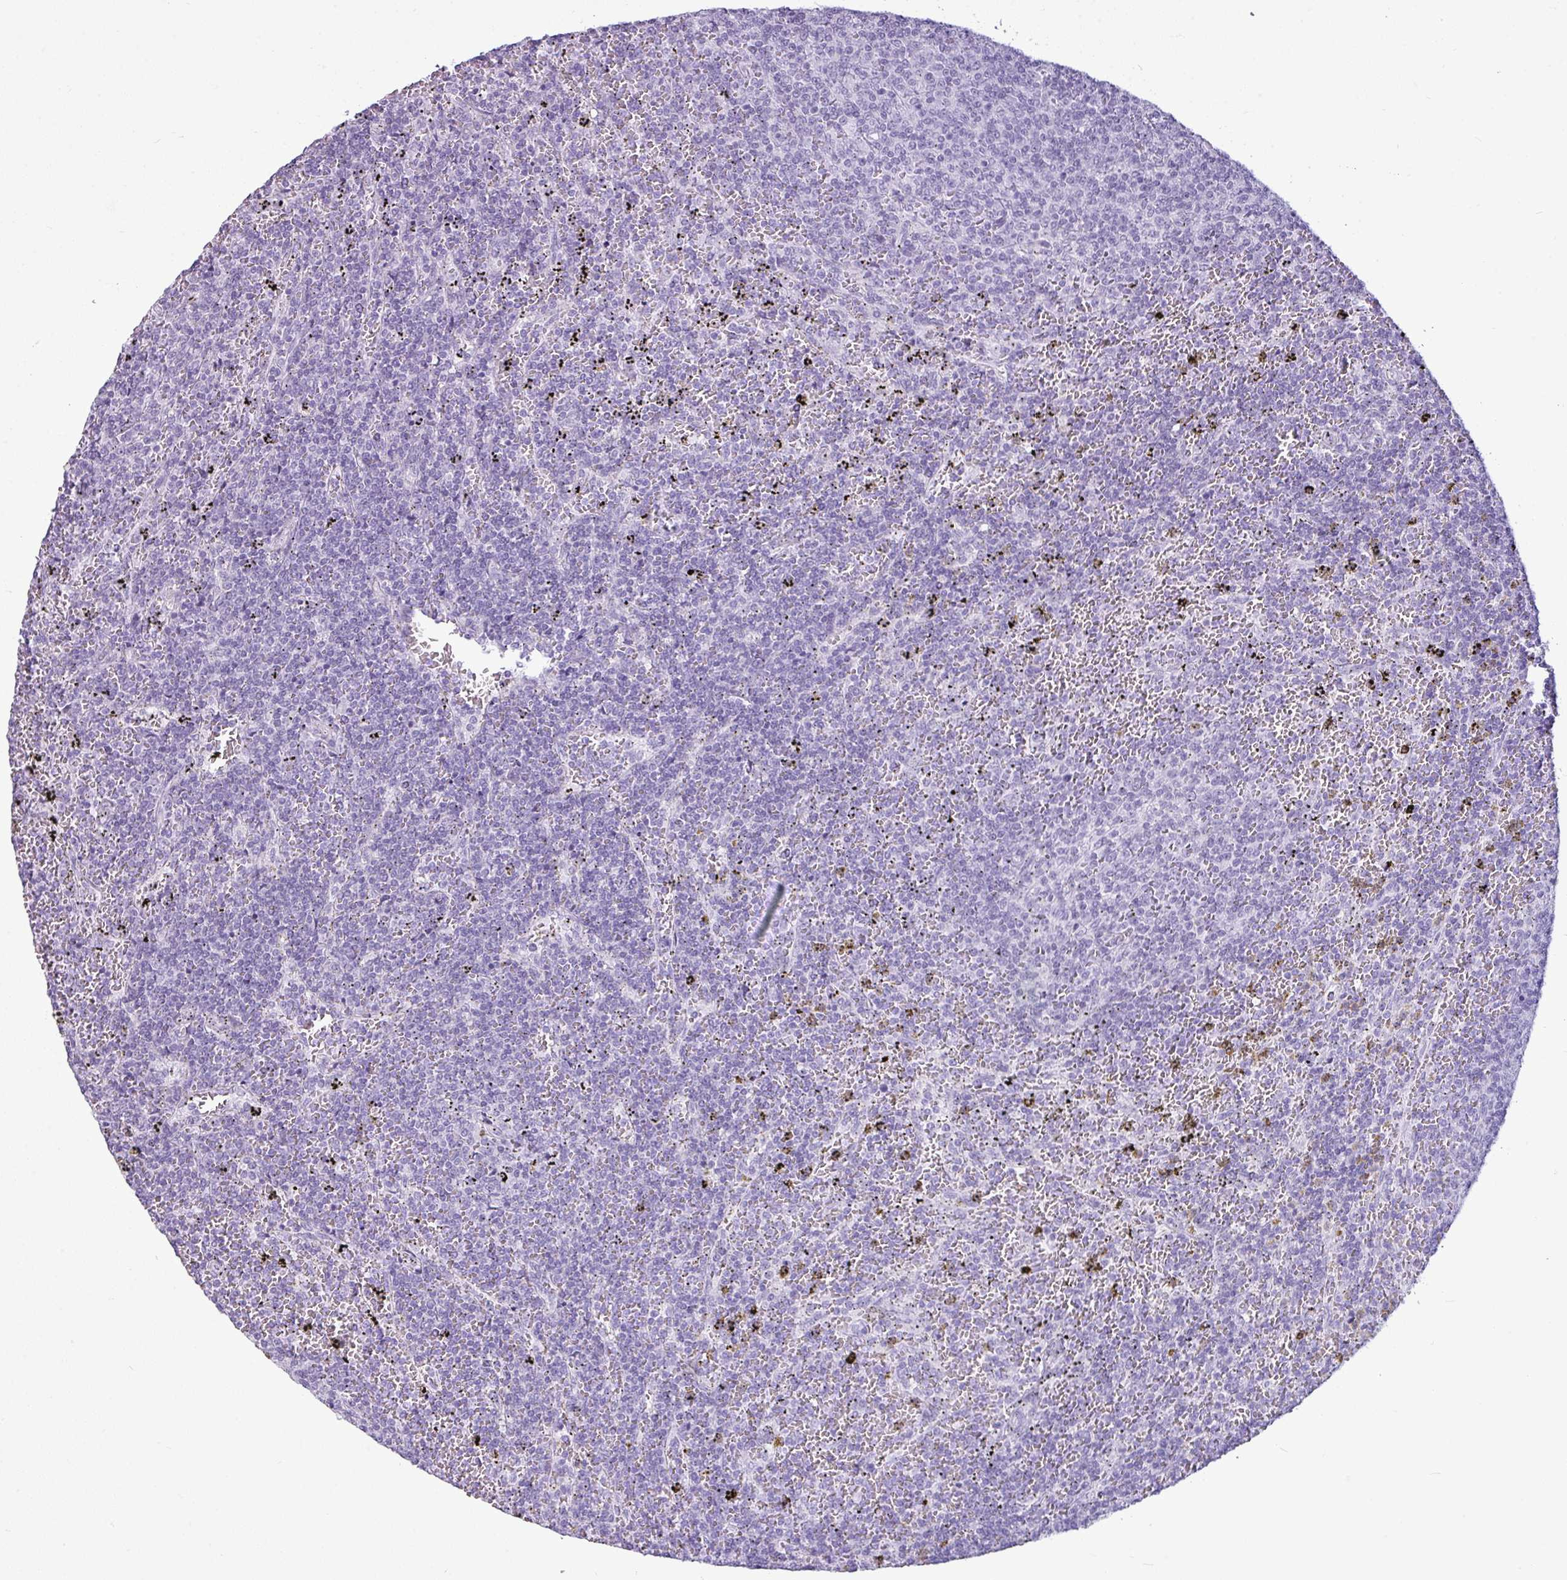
{"staining": {"intensity": "negative", "quantity": "none", "location": "none"}, "tissue": "lymphoma", "cell_type": "Tumor cells", "image_type": "cancer", "snomed": [{"axis": "morphology", "description": "Malignant lymphoma, non-Hodgkin's type, Low grade"}, {"axis": "topography", "description": "Spleen"}], "caption": "High magnification brightfield microscopy of low-grade malignant lymphoma, non-Hodgkin's type stained with DAB (3,3'-diaminobenzidine) (brown) and counterstained with hematoxylin (blue): tumor cells show no significant expression. The staining is performed using DAB (3,3'-diaminobenzidine) brown chromogen with nuclei counter-stained in using hematoxylin.", "gene": "AMY1B", "patient": {"sex": "female", "age": 50}}